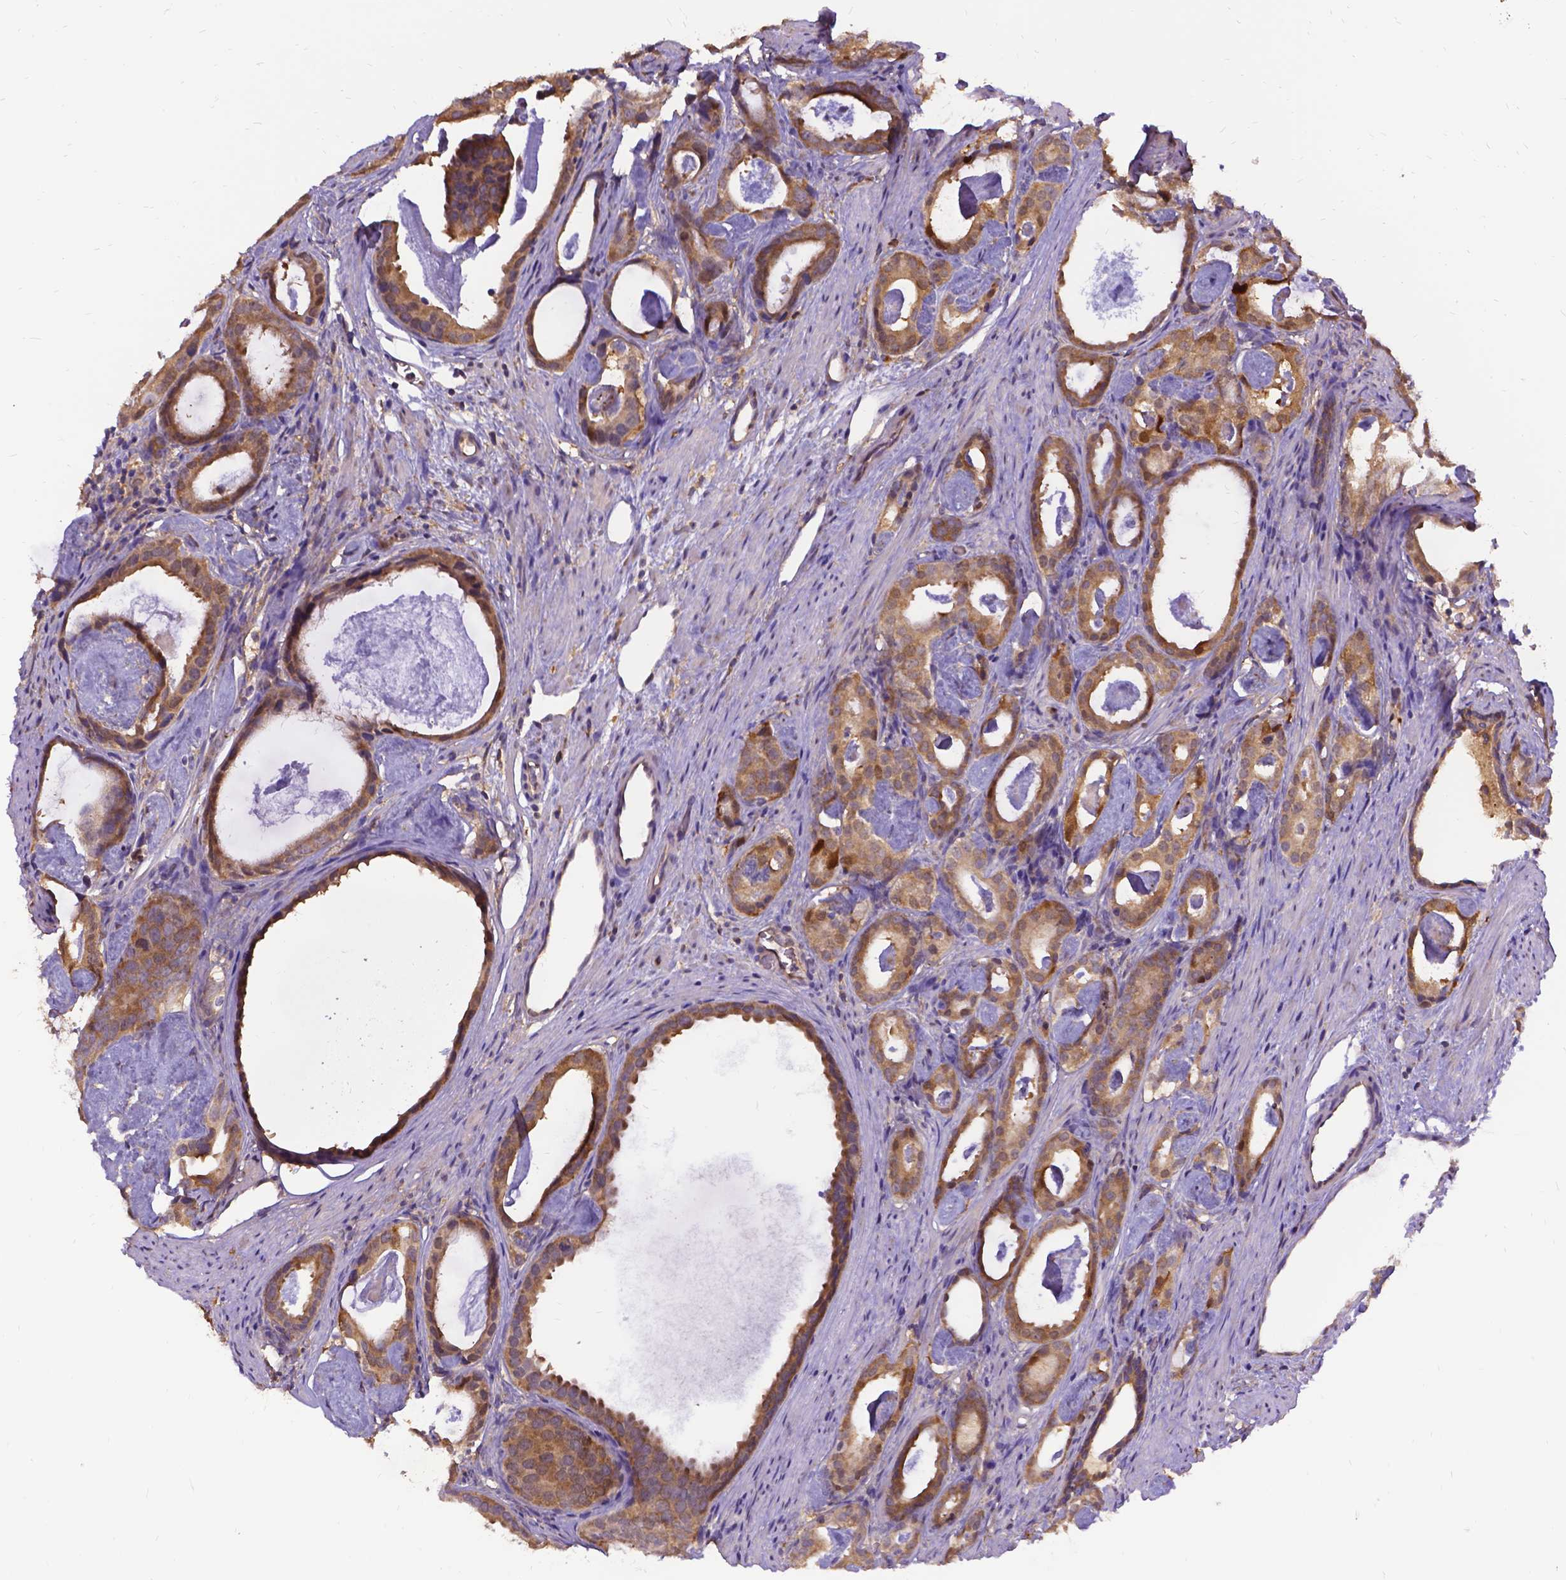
{"staining": {"intensity": "moderate", "quantity": ">75%", "location": "cytoplasmic/membranous"}, "tissue": "prostate cancer", "cell_type": "Tumor cells", "image_type": "cancer", "snomed": [{"axis": "morphology", "description": "Adenocarcinoma, Low grade"}, {"axis": "topography", "description": "Prostate and seminal vesicle, NOS"}], "caption": "Moderate cytoplasmic/membranous positivity for a protein is appreciated in approximately >75% of tumor cells of prostate cancer using IHC.", "gene": "DENND6A", "patient": {"sex": "male", "age": 71}}